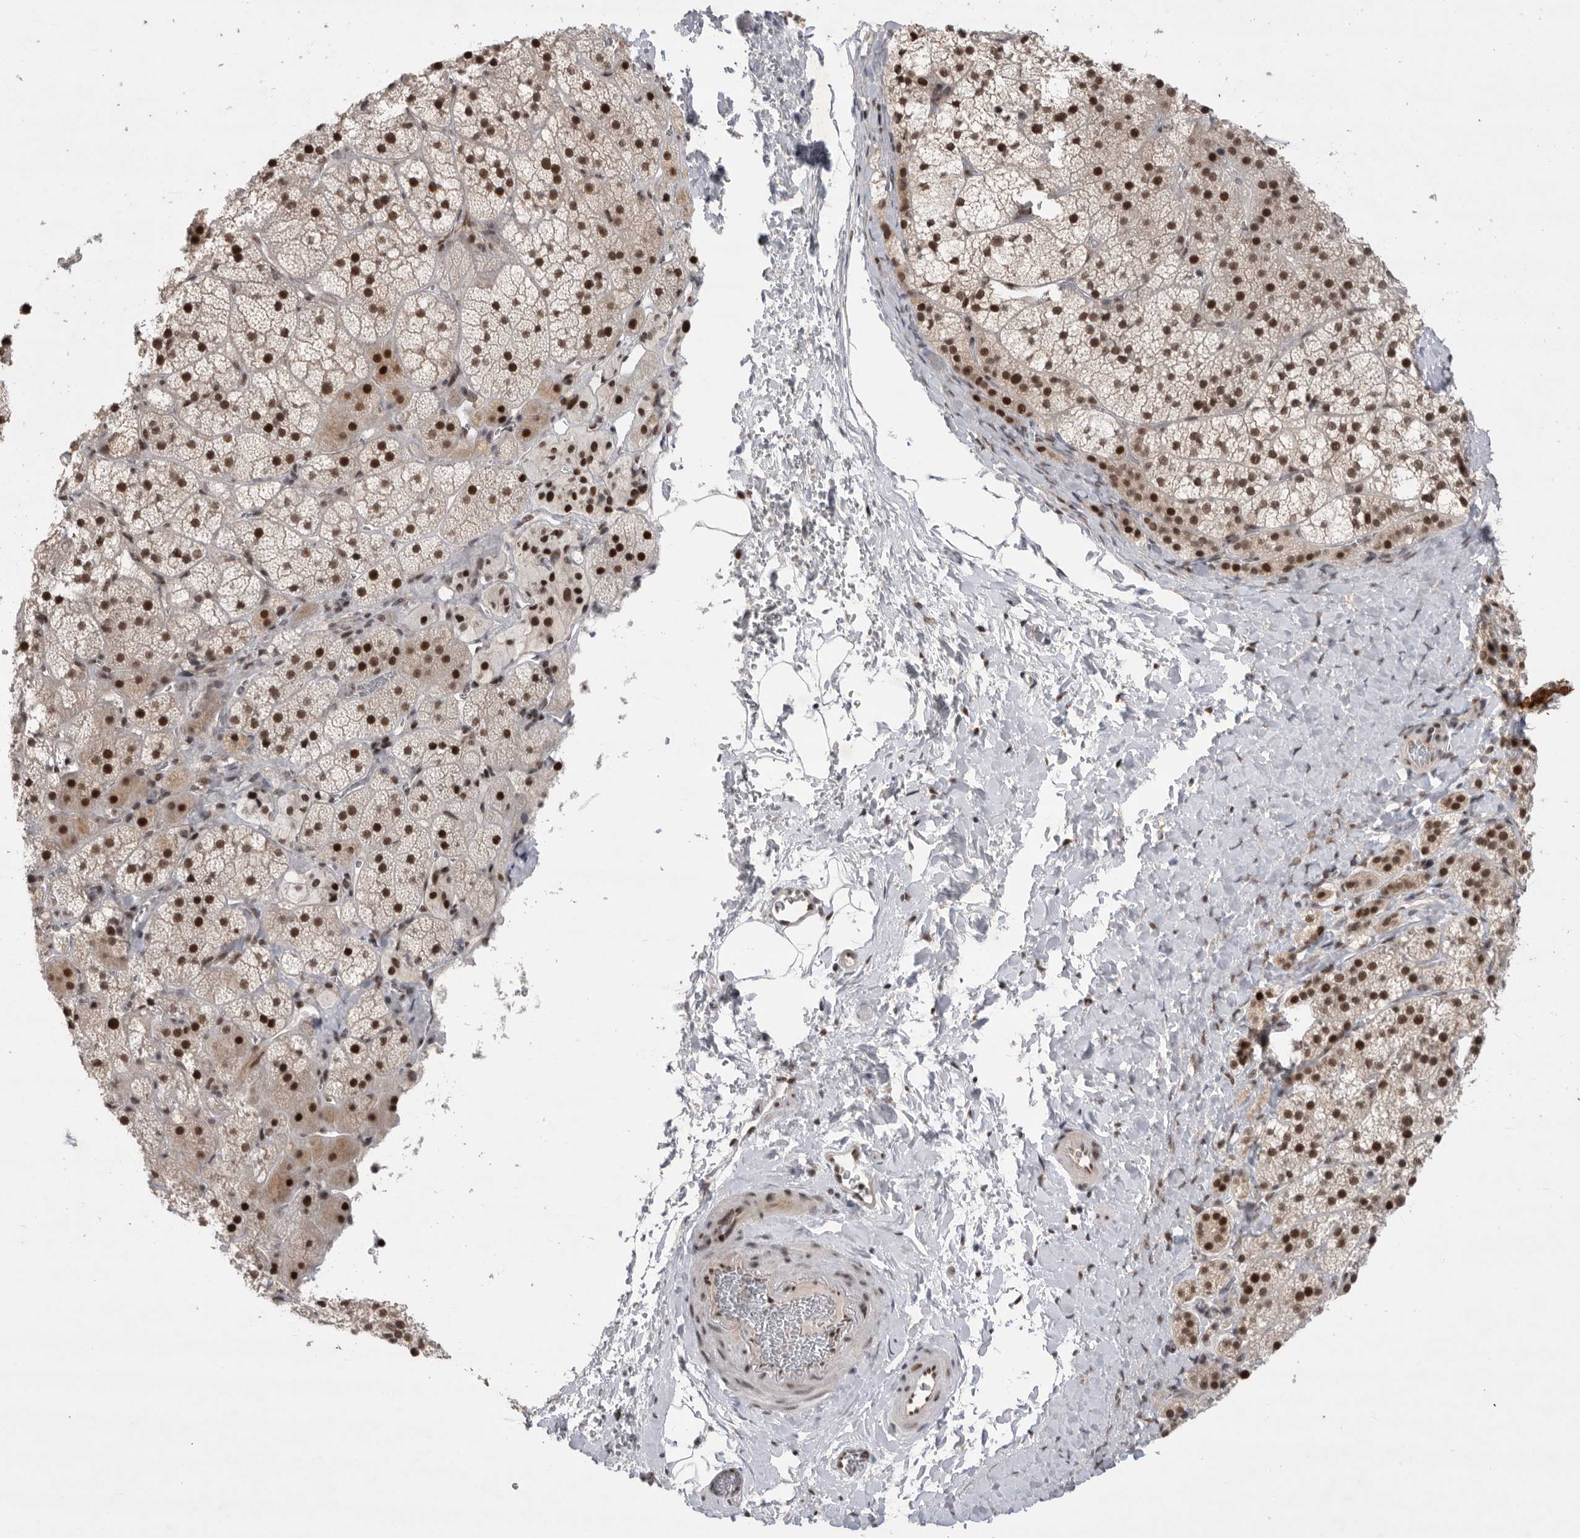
{"staining": {"intensity": "strong", "quantity": ">75%", "location": "nuclear"}, "tissue": "adrenal gland", "cell_type": "Glandular cells", "image_type": "normal", "snomed": [{"axis": "morphology", "description": "Normal tissue, NOS"}, {"axis": "topography", "description": "Adrenal gland"}], "caption": "Immunohistochemistry of benign human adrenal gland exhibits high levels of strong nuclear staining in approximately >75% of glandular cells. Using DAB (brown) and hematoxylin (blue) stains, captured at high magnification using brightfield microscopy.", "gene": "ZNF830", "patient": {"sex": "female", "age": 44}}